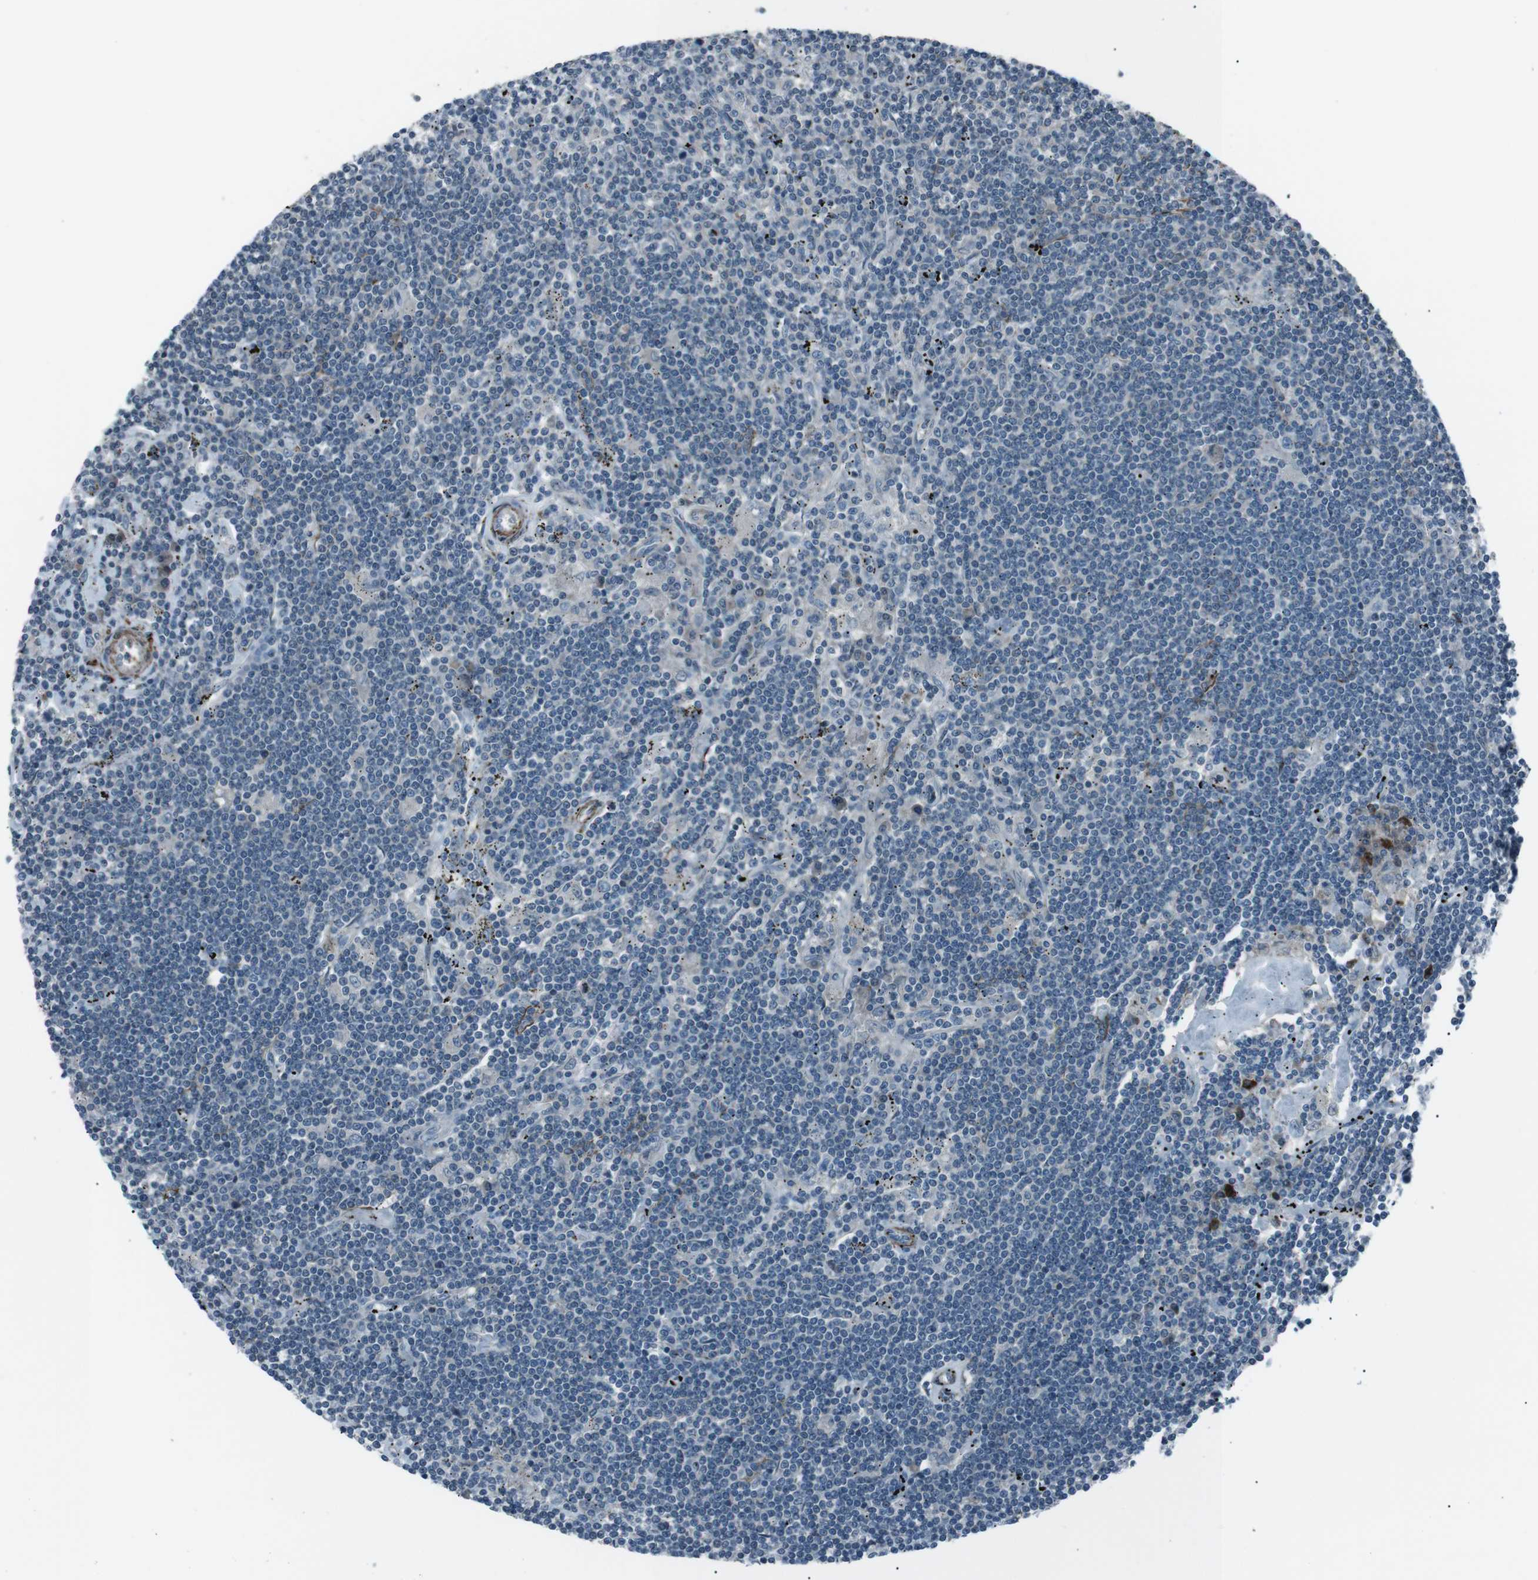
{"staining": {"intensity": "negative", "quantity": "none", "location": "none"}, "tissue": "lymphoma", "cell_type": "Tumor cells", "image_type": "cancer", "snomed": [{"axis": "morphology", "description": "Malignant lymphoma, non-Hodgkin's type, Low grade"}, {"axis": "topography", "description": "Spleen"}], "caption": "The image demonstrates no significant staining in tumor cells of low-grade malignant lymphoma, non-Hodgkin's type.", "gene": "PDLIM5", "patient": {"sex": "male", "age": 76}}